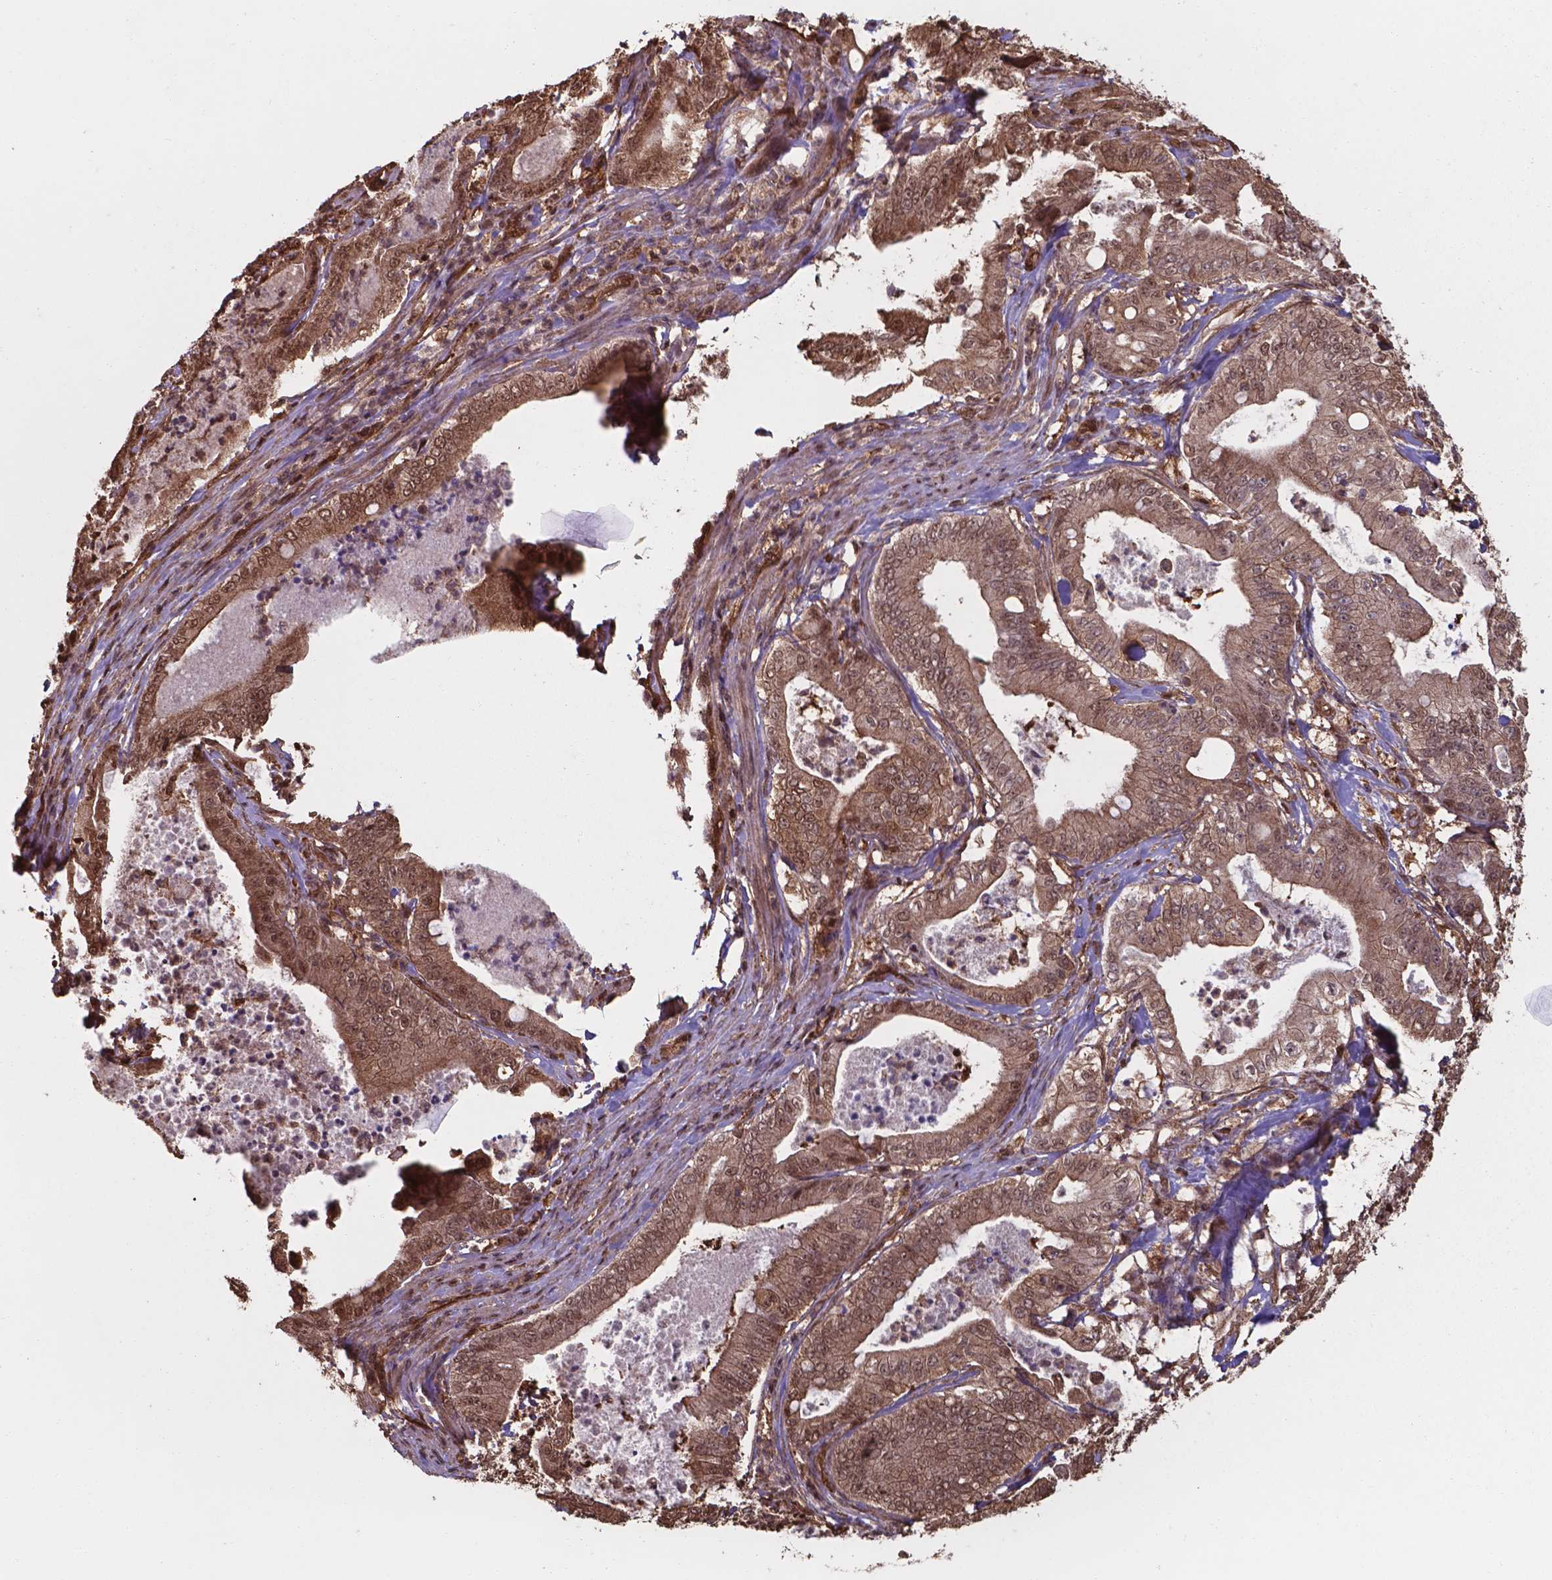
{"staining": {"intensity": "moderate", "quantity": ">75%", "location": "cytoplasmic/membranous,nuclear"}, "tissue": "pancreatic cancer", "cell_type": "Tumor cells", "image_type": "cancer", "snomed": [{"axis": "morphology", "description": "Adenocarcinoma, NOS"}, {"axis": "topography", "description": "Pancreas"}], "caption": "Immunohistochemical staining of adenocarcinoma (pancreatic) demonstrates medium levels of moderate cytoplasmic/membranous and nuclear protein expression in about >75% of tumor cells.", "gene": "CHP2", "patient": {"sex": "male", "age": 71}}